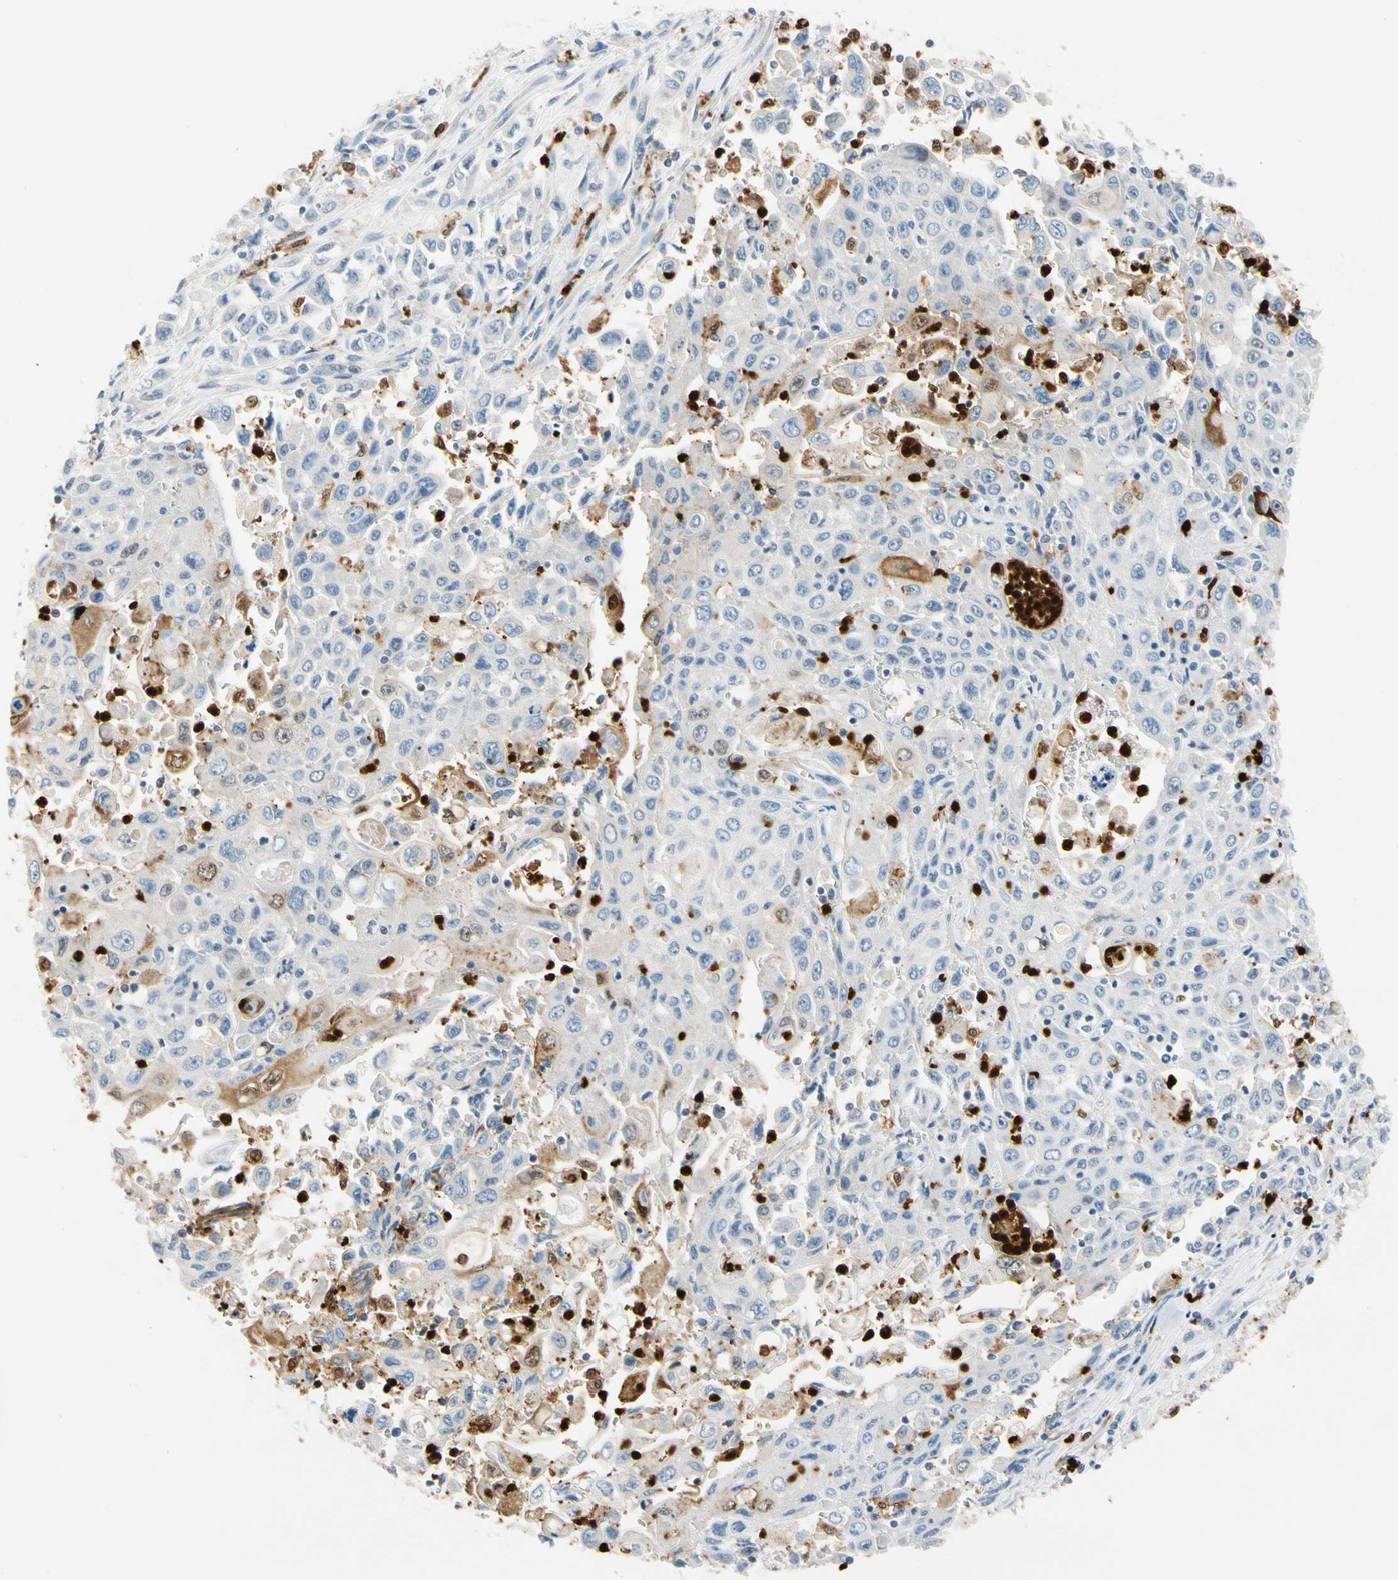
{"staining": {"intensity": "moderate", "quantity": "<25%", "location": "cytoplasmic/membranous"}, "tissue": "pancreatic cancer", "cell_type": "Tumor cells", "image_type": "cancer", "snomed": [{"axis": "morphology", "description": "Adenocarcinoma, NOS"}, {"axis": "topography", "description": "Pancreas"}], "caption": "The micrograph reveals immunohistochemical staining of pancreatic adenocarcinoma. There is moderate cytoplasmic/membranous positivity is seen in approximately <25% of tumor cells.", "gene": "TRAF5", "patient": {"sex": "male", "age": 70}}